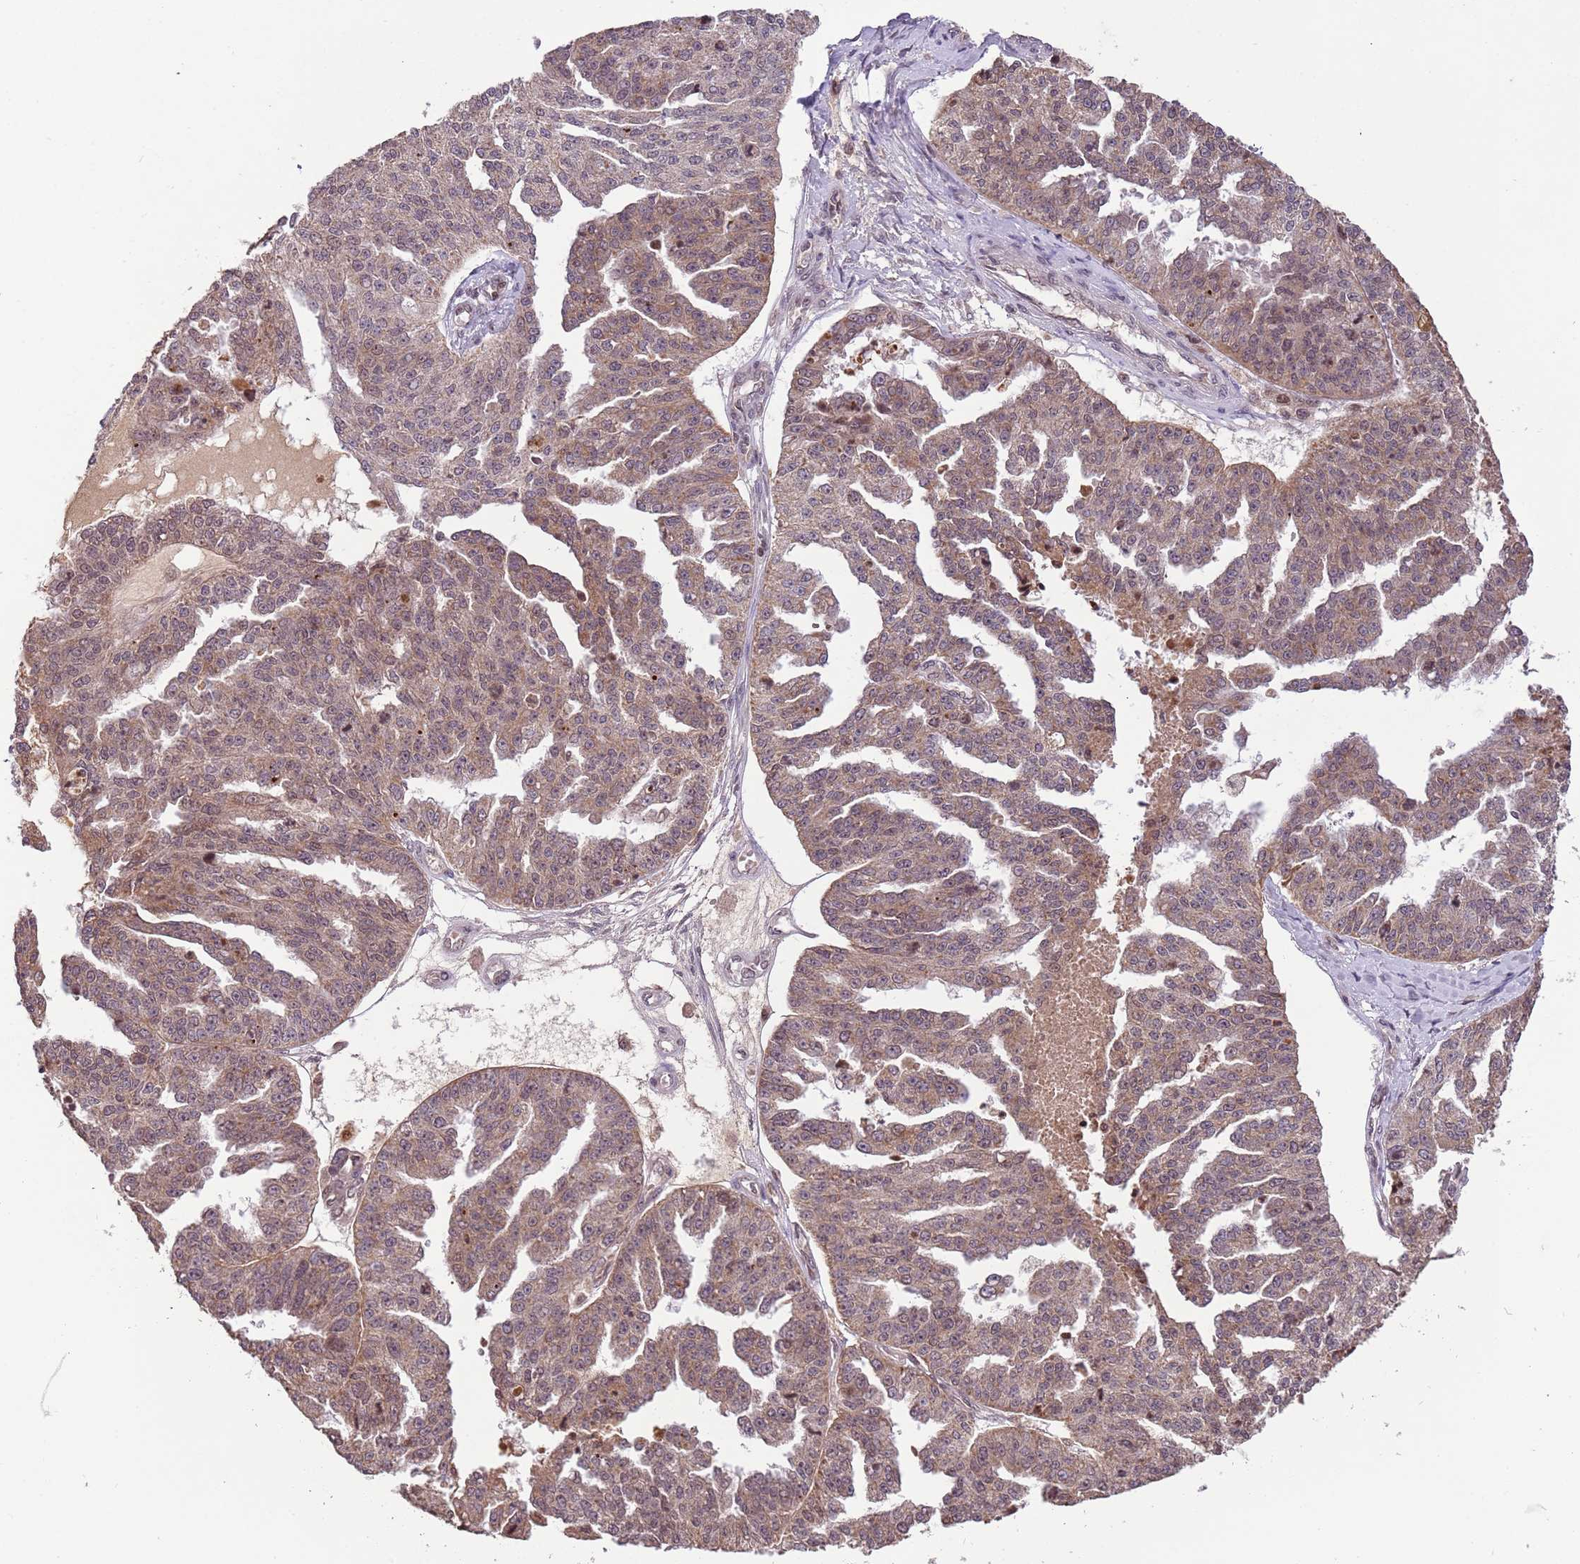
{"staining": {"intensity": "weak", "quantity": "25%-75%", "location": "cytoplasmic/membranous"}, "tissue": "ovarian cancer", "cell_type": "Tumor cells", "image_type": "cancer", "snomed": [{"axis": "morphology", "description": "Cystadenocarcinoma, serous, NOS"}, {"axis": "topography", "description": "Ovary"}], "caption": "DAB immunohistochemical staining of human ovarian cancer shows weak cytoplasmic/membranous protein positivity in about 25%-75% of tumor cells. Ihc stains the protein of interest in brown and the nuclei are stained blue.", "gene": "SAMSN1", "patient": {"sex": "female", "age": 58}}